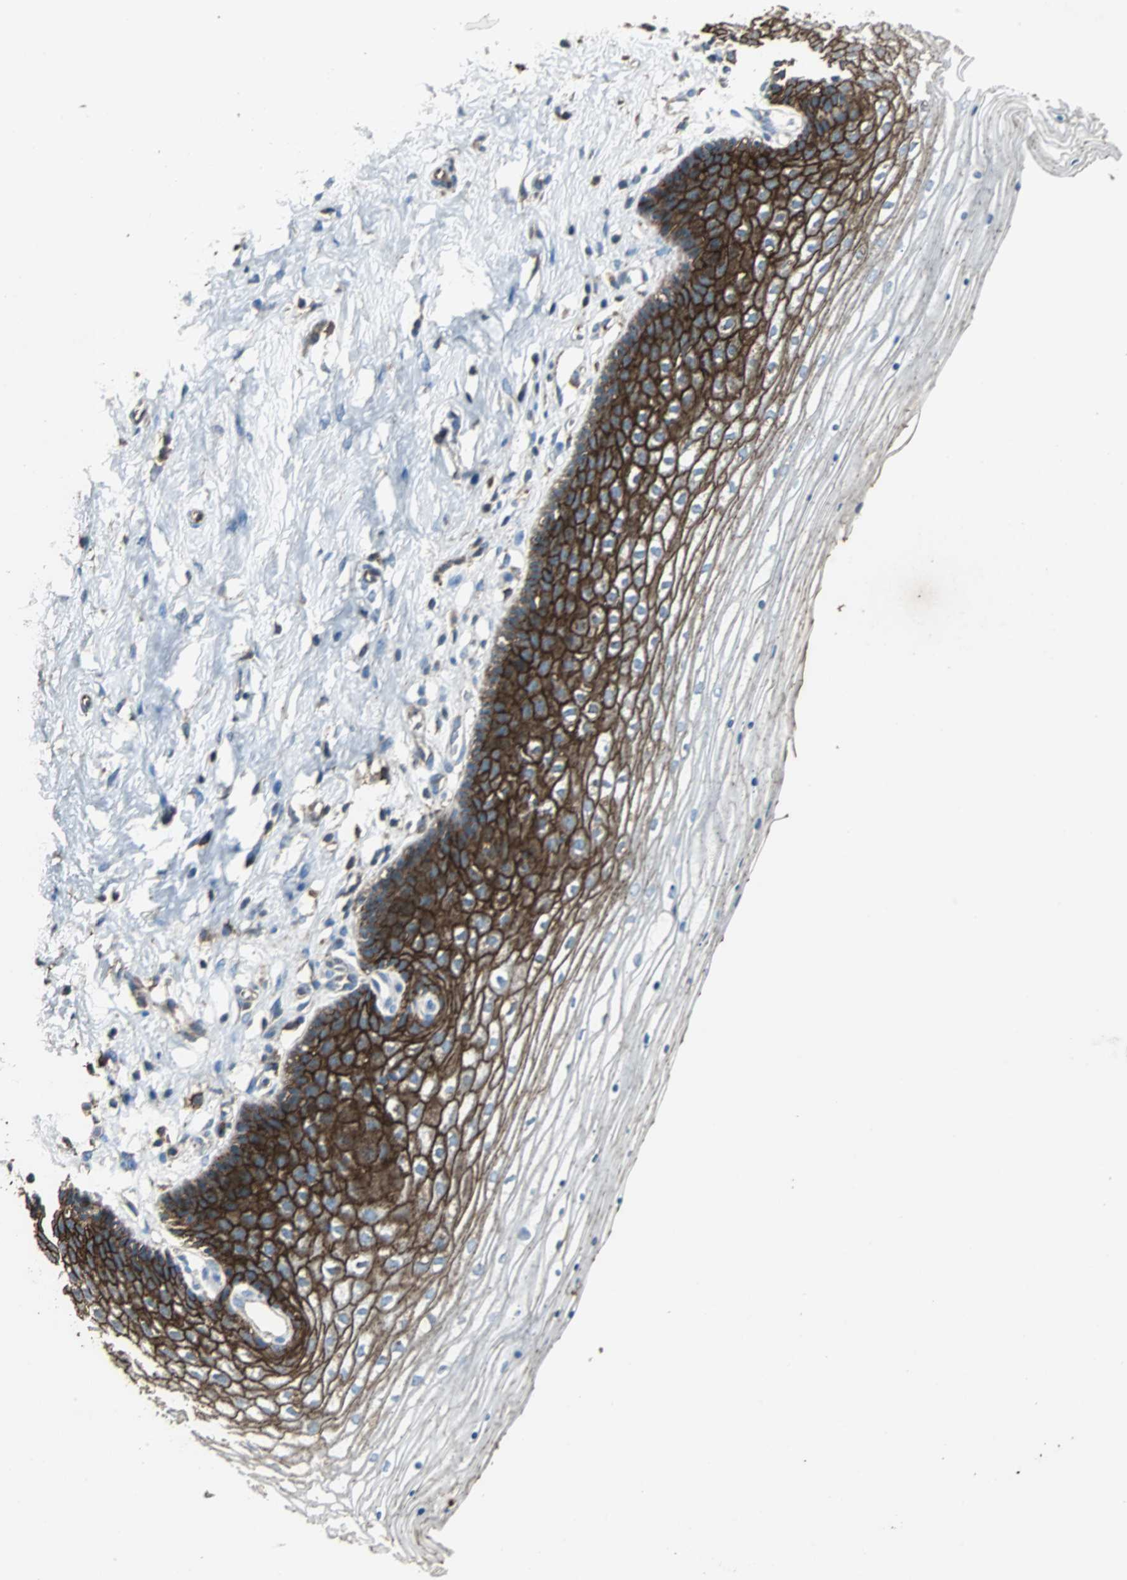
{"staining": {"intensity": "moderate", "quantity": ">75%", "location": "cytoplasmic/membranous"}, "tissue": "cervix", "cell_type": "Glandular cells", "image_type": "normal", "snomed": [{"axis": "morphology", "description": "Normal tissue, NOS"}, {"axis": "topography", "description": "Cervix"}], "caption": "Protein analysis of unremarkable cervix shows moderate cytoplasmic/membranous positivity in about >75% of glandular cells.", "gene": "F11R", "patient": {"sex": "female", "age": 39}}